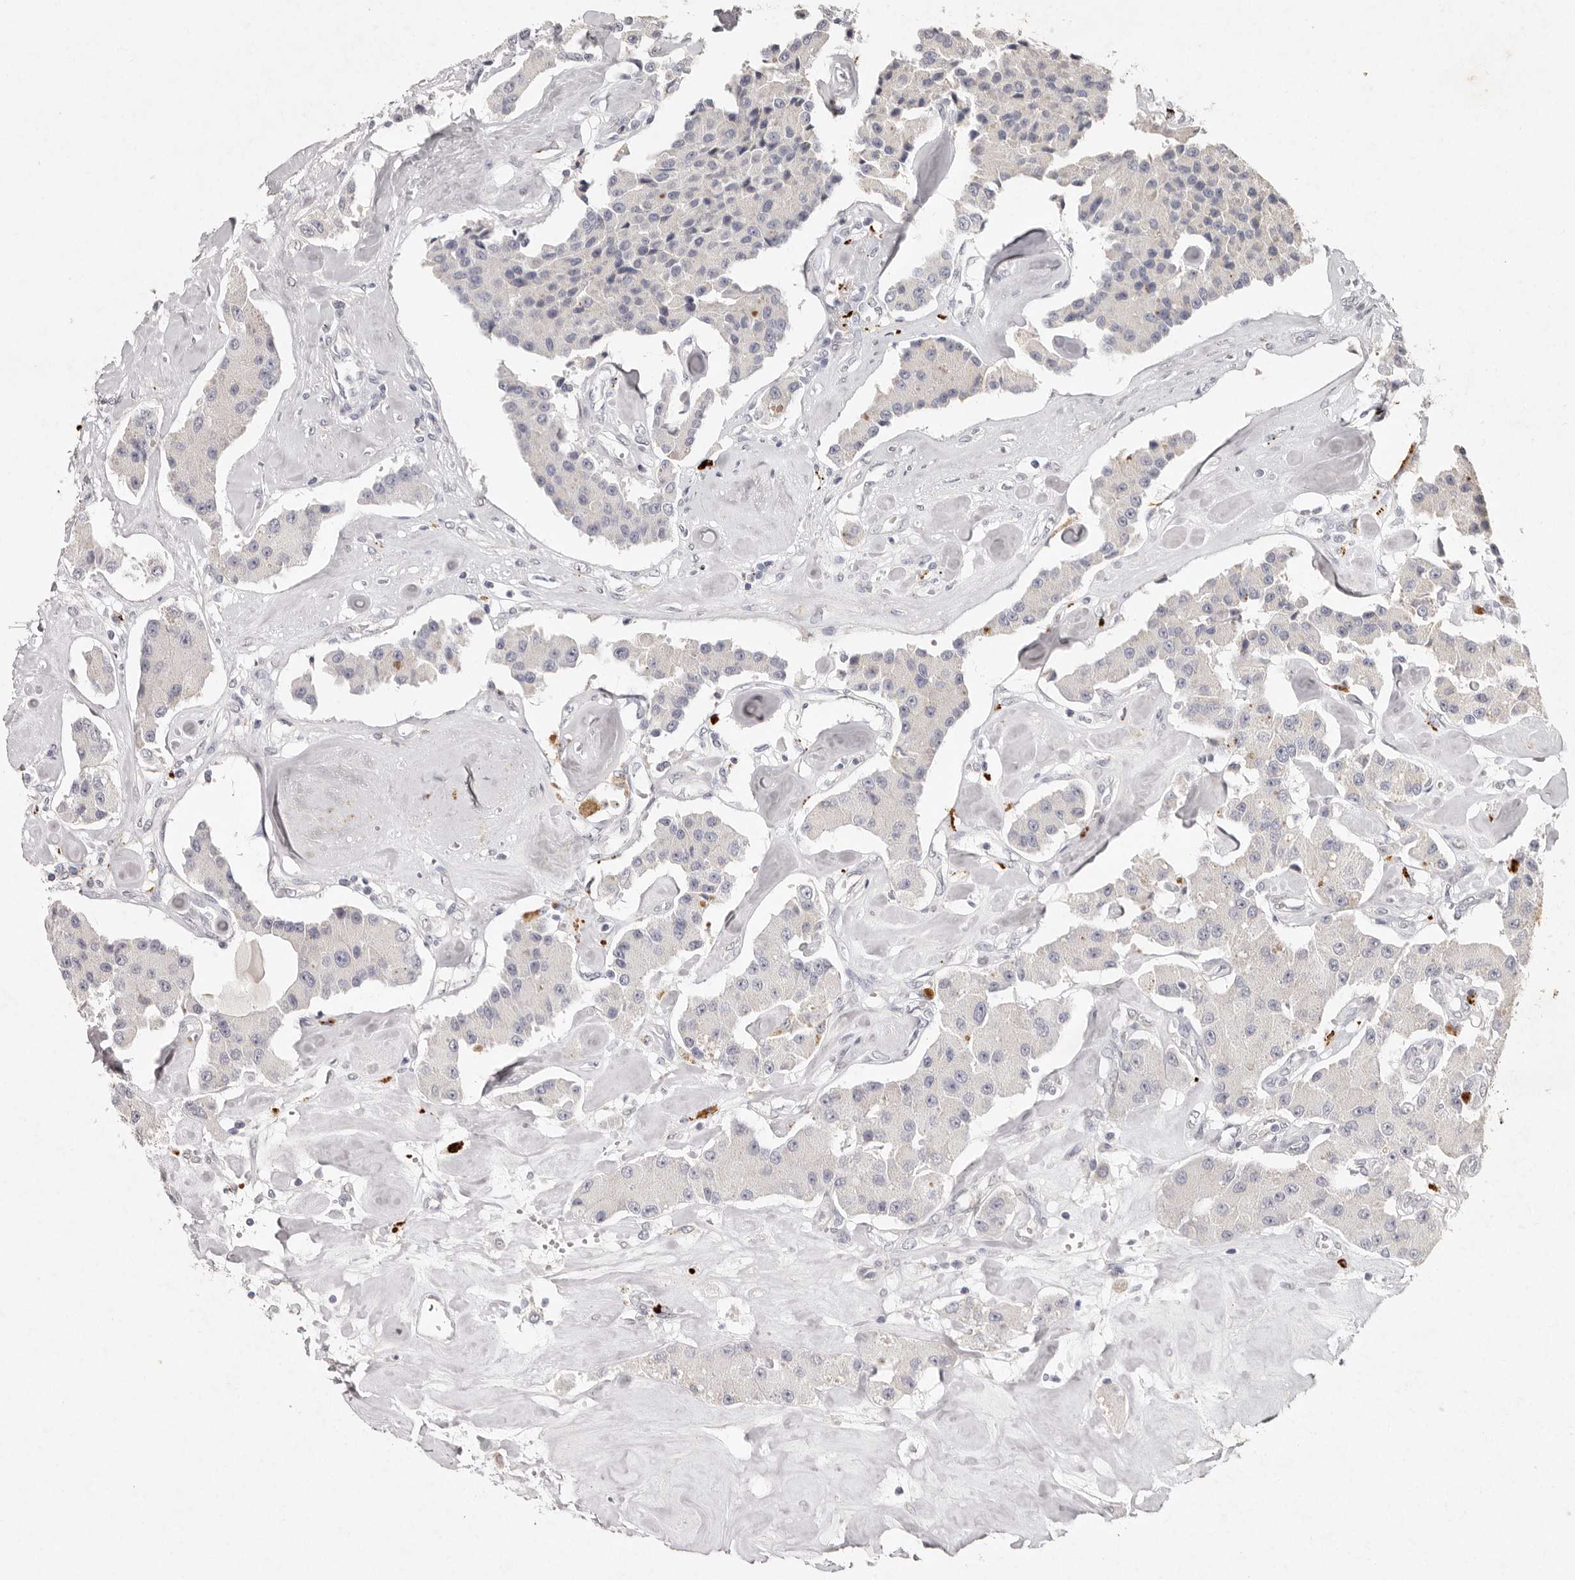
{"staining": {"intensity": "negative", "quantity": "none", "location": "none"}, "tissue": "carcinoid", "cell_type": "Tumor cells", "image_type": "cancer", "snomed": [{"axis": "morphology", "description": "Carcinoid, malignant, NOS"}, {"axis": "topography", "description": "Pancreas"}], "caption": "Immunohistochemistry image of carcinoid stained for a protein (brown), which displays no expression in tumor cells. (Immunohistochemistry (ihc), brightfield microscopy, high magnification).", "gene": "FAM185A", "patient": {"sex": "male", "age": 41}}